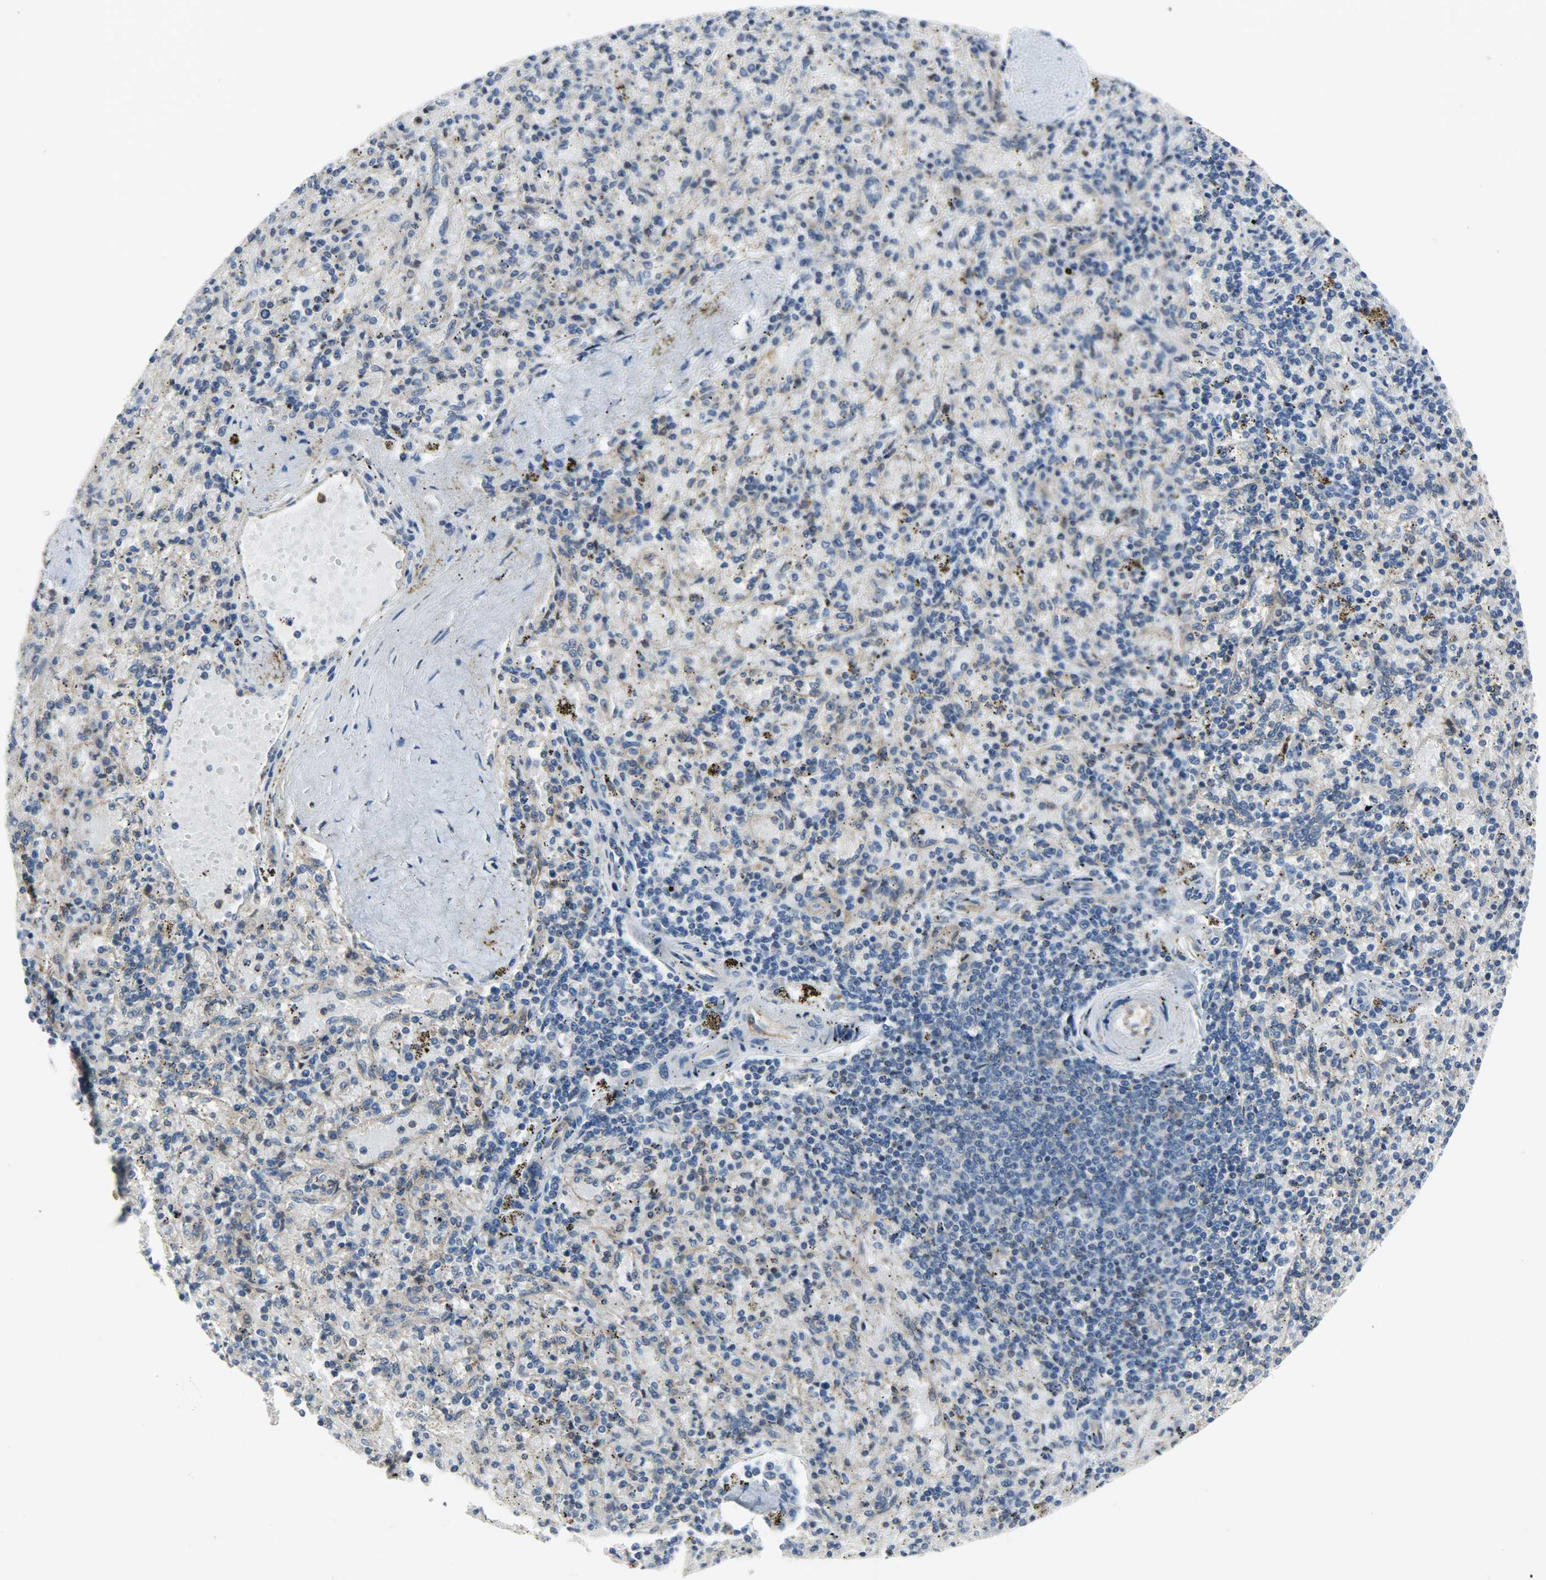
{"staining": {"intensity": "moderate", "quantity": "25%-75%", "location": "cytoplasmic/membranous"}, "tissue": "spleen", "cell_type": "Cells in red pulp", "image_type": "normal", "snomed": [{"axis": "morphology", "description": "Normal tissue, NOS"}, {"axis": "topography", "description": "Spleen"}], "caption": "Moderate cytoplasmic/membranous staining is present in approximately 25%-75% of cells in red pulp in normal spleen.", "gene": "TRIM21", "patient": {"sex": "female", "age": 43}}